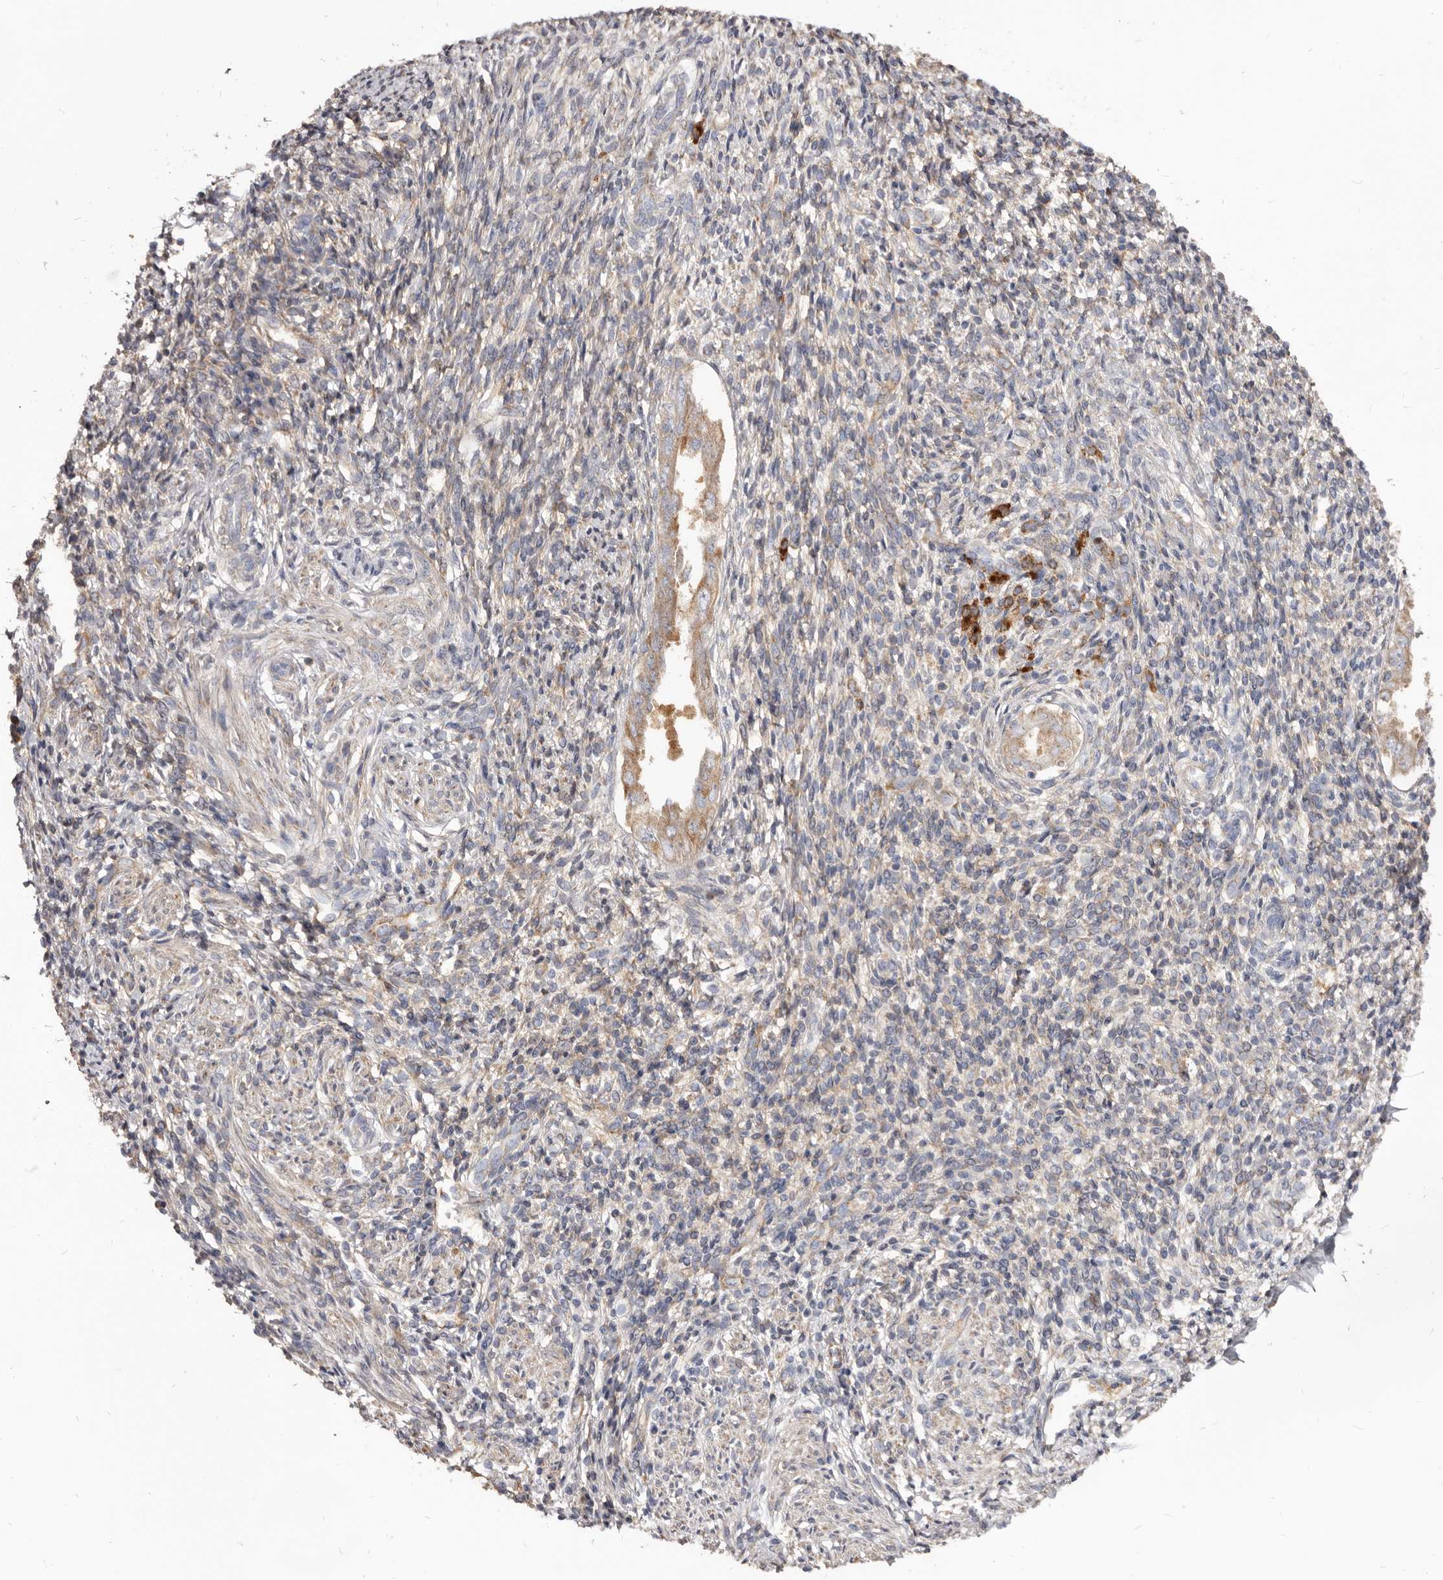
{"staining": {"intensity": "weak", "quantity": "25%-75%", "location": "cytoplasmic/membranous"}, "tissue": "endometrium", "cell_type": "Cells in endometrial stroma", "image_type": "normal", "snomed": [{"axis": "morphology", "description": "Normal tissue, NOS"}, {"axis": "topography", "description": "Endometrium"}], "caption": "Immunohistochemical staining of benign endometrium demonstrates weak cytoplasmic/membranous protein positivity in about 25%-75% of cells in endometrial stroma. (Brightfield microscopy of DAB IHC at high magnification).", "gene": "TPD52", "patient": {"sex": "female", "age": 66}}